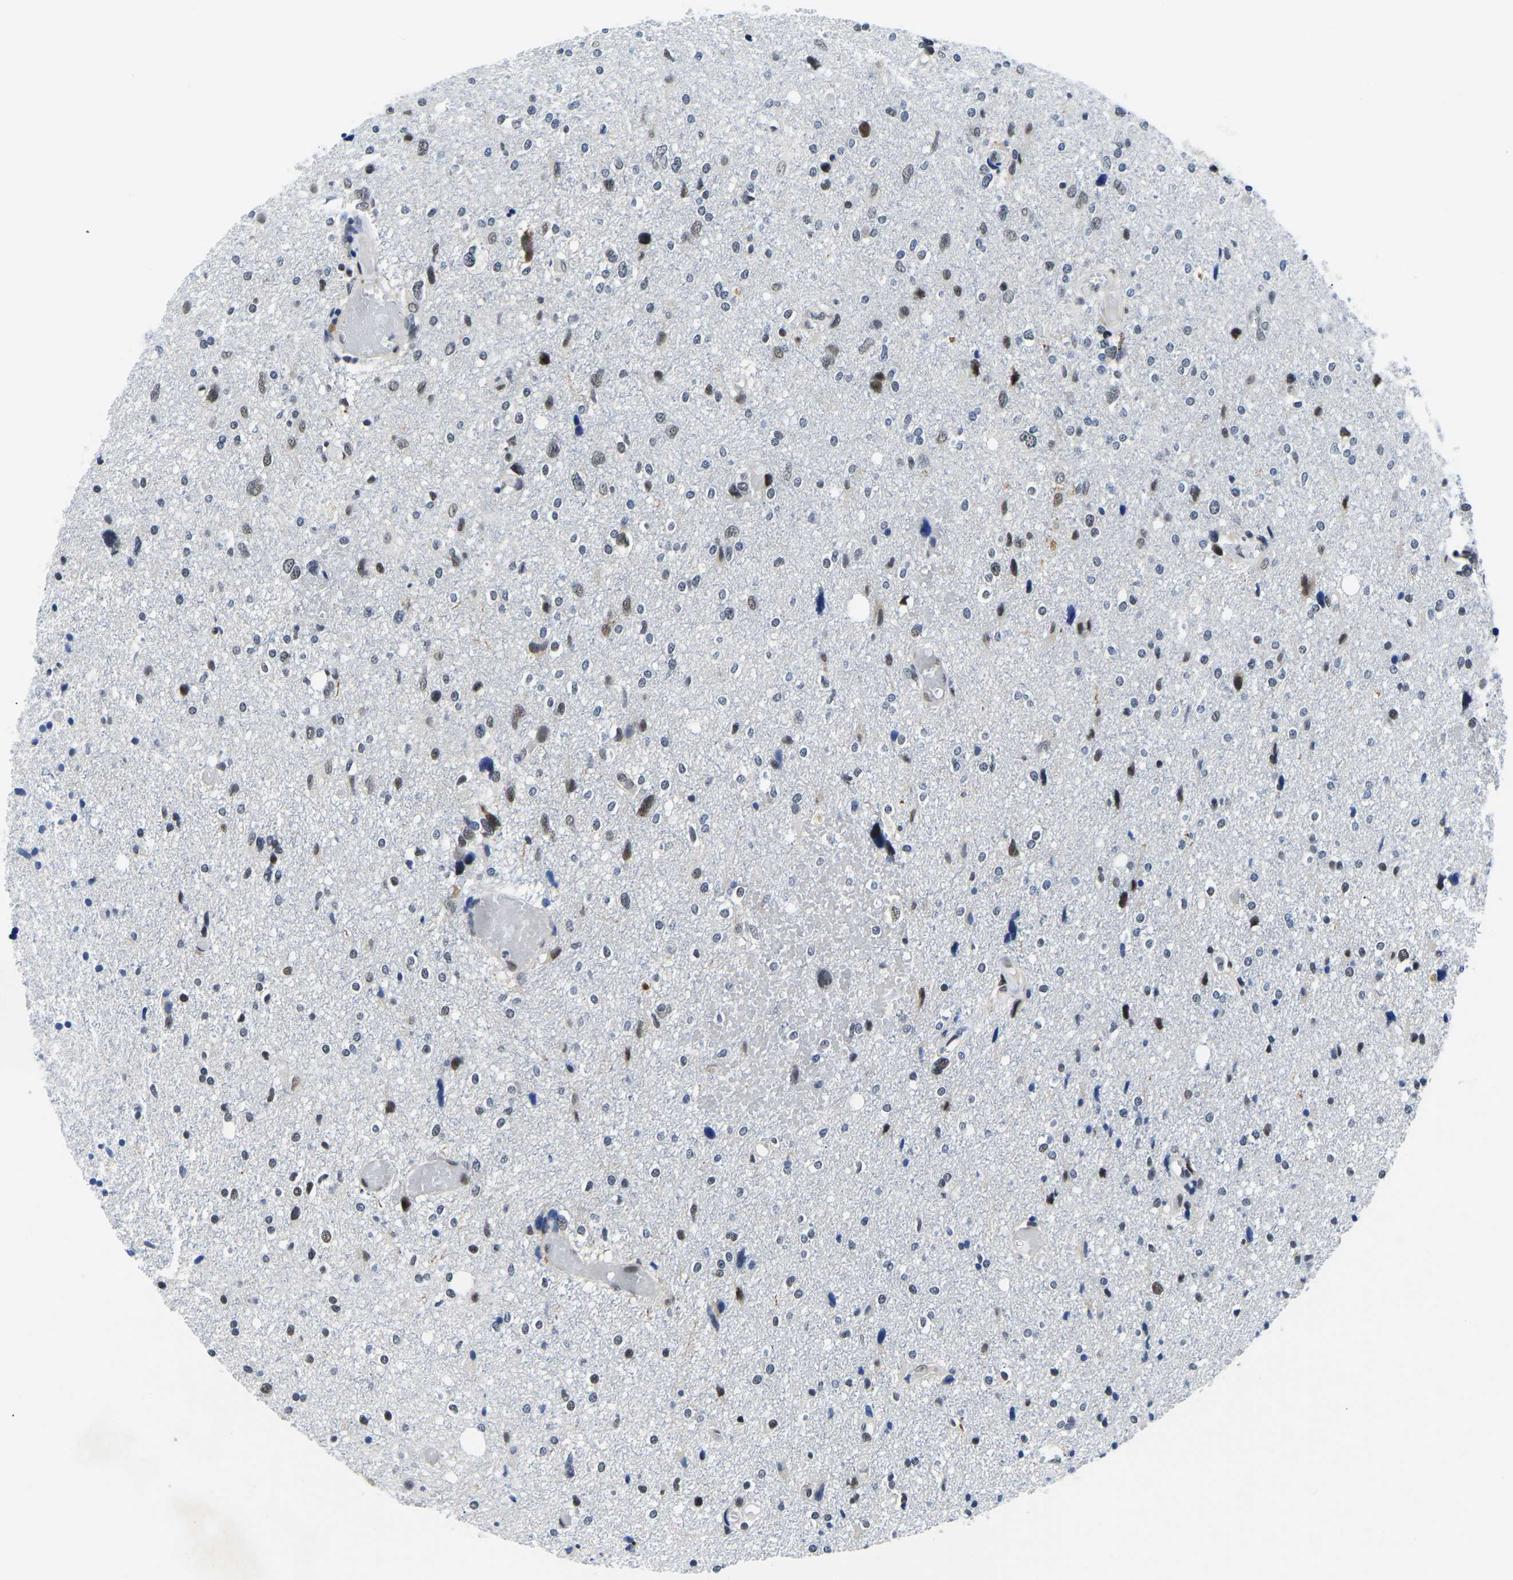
{"staining": {"intensity": "weak", "quantity": "<25%", "location": "nuclear"}, "tissue": "glioma", "cell_type": "Tumor cells", "image_type": "cancer", "snomed": [{"axis": "morphology", "description": "Glioma, malignant, High grade"}, {"axis": "topography", "description": "Brain"}], "caption": "IHC image of glioma stained for a protein (brown), which demonstrates no staining in tumor cells.", "gene": "POLDIP3", "patient": {"sex": "female", "age": 59}}